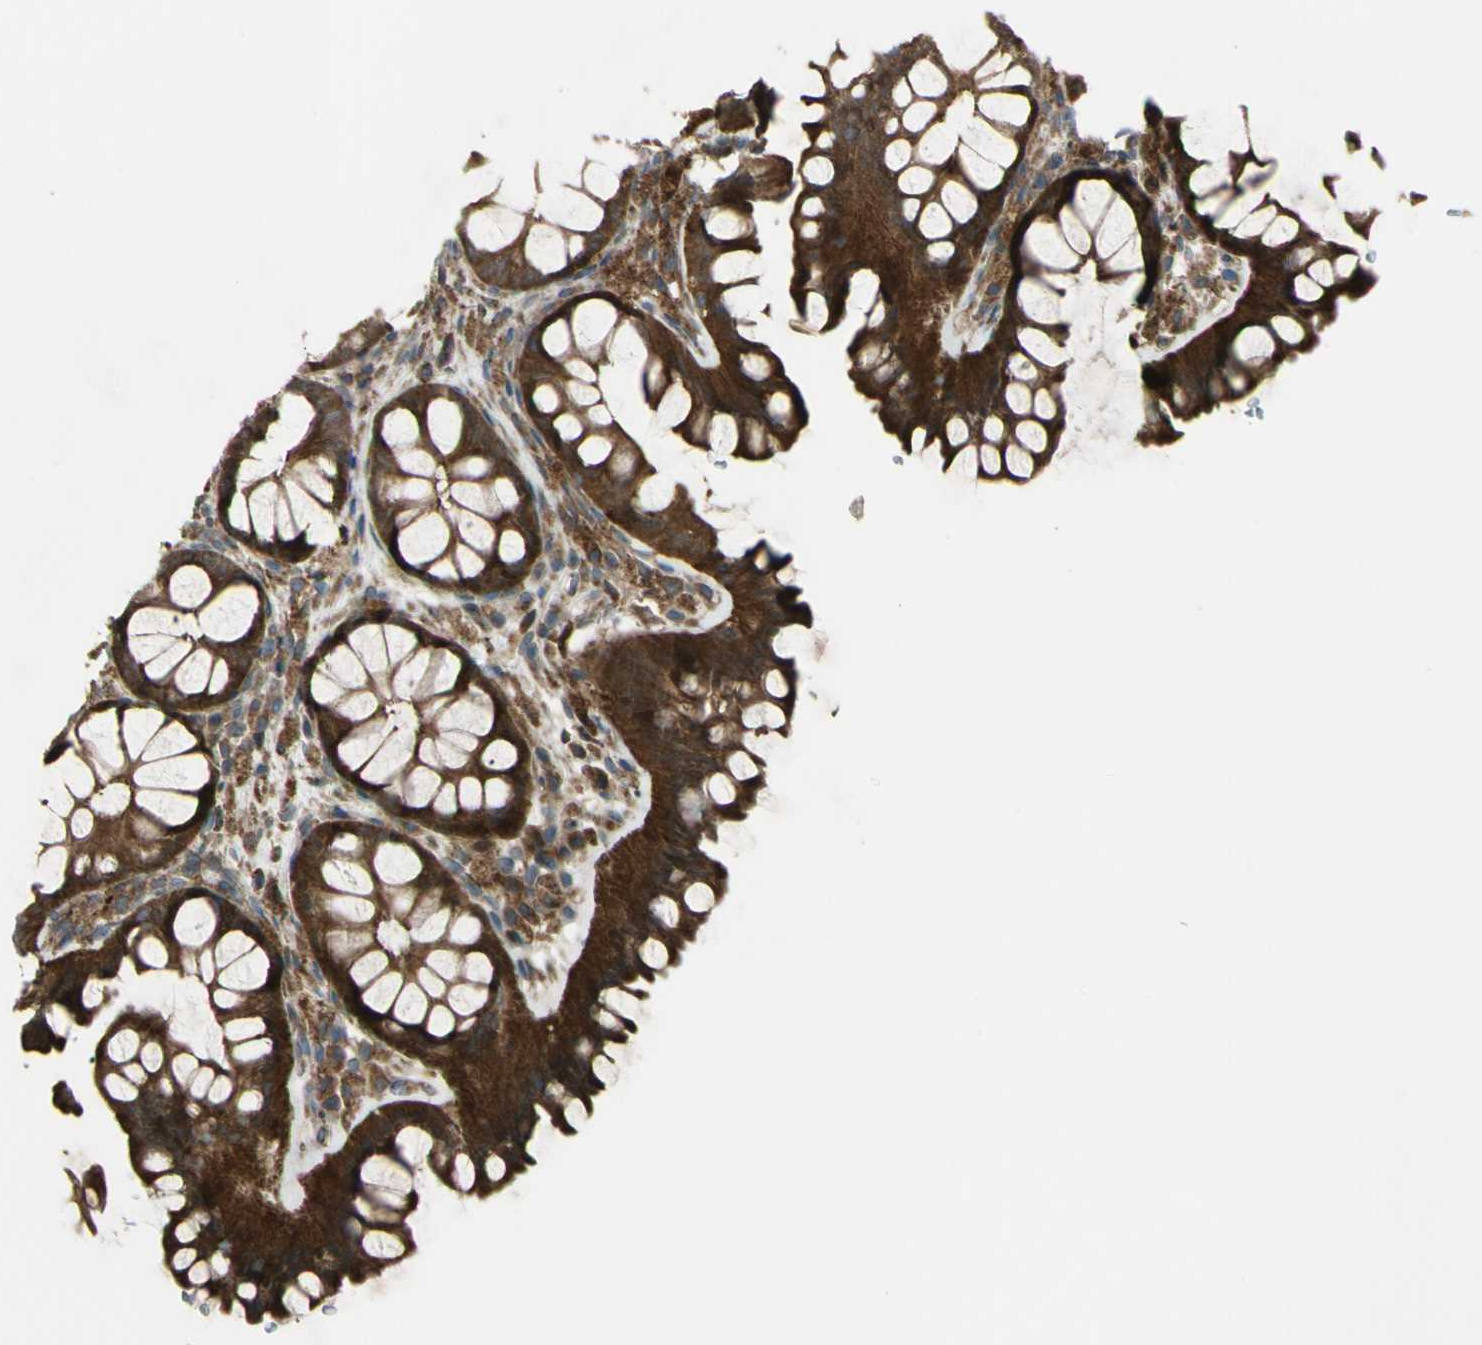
{"staining": {"intensity": "moderate", "quantity": ">75%", "location": "cytoplasmic/membranous"}, "tissue": "colon", "cell_type": "Endothelial cells", "image_type": "normal", "snomed": [{"axis": "morphology", "description": "Normal tissue, NOS"}, {"axis": "topography", "description": "Colon"}], "caption": "A brown stain shows moderate cytoplasmic/membranous expression of a protein in endothelial cells of benign colon. (DAB IHC with brightfield microscopy, high magnification).", "gene": "FLII", "patient": {"sex": "female", "age": 55}}